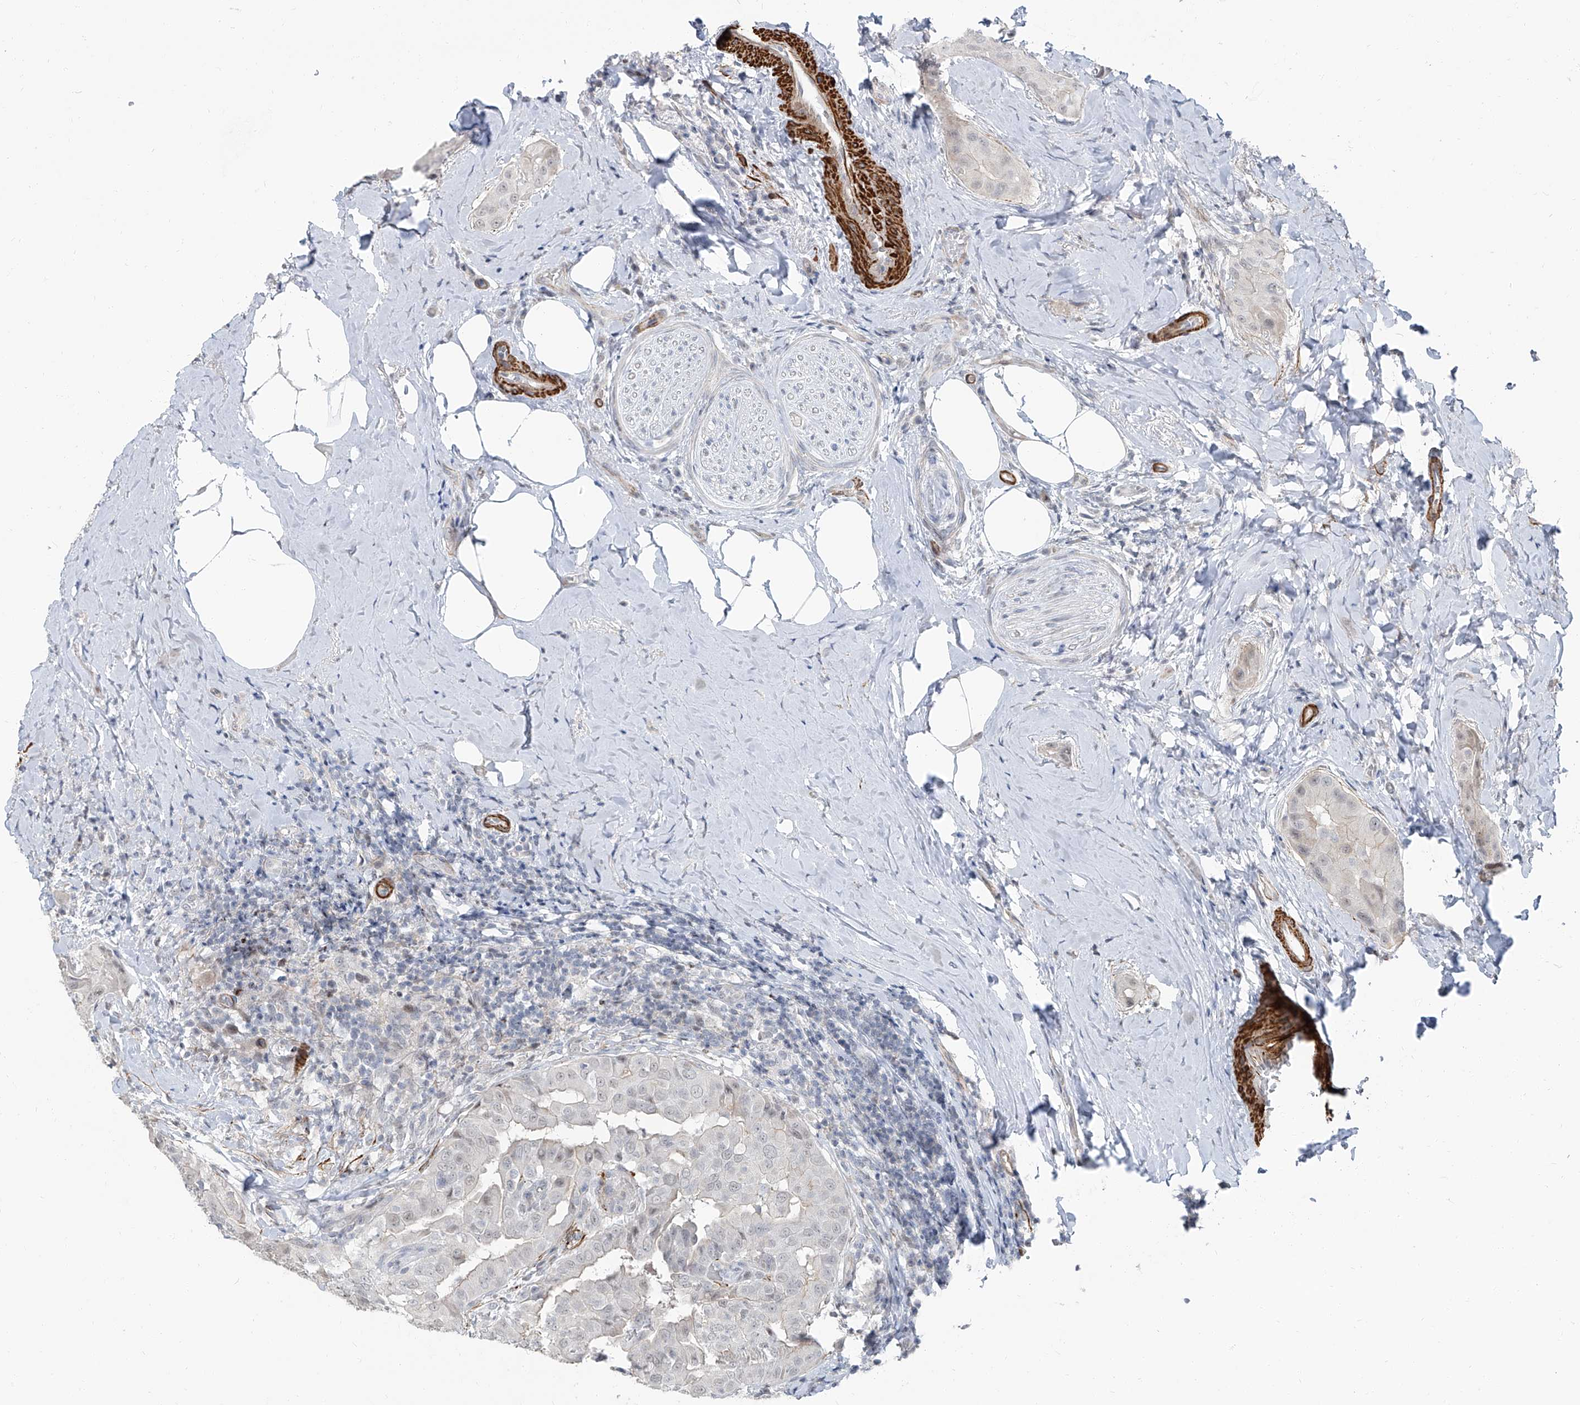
{"staining": {"intensity": "negative", "quantity": "none", "location": "none"}, "tissue": "thyroid cancer", "cell_type": "Tumor cells", "image_type": "cancer", "snomed": [{"axis": "morphology", "description": "Papillary adenocarcinoma, NOS"}, {"axis": "topography", "description": "Thyroid gland"}], "caption": "This is an immunohistochemistry (IHC) histopathology image of human thyroid papillary adenocarcinoma. There is no positivity in tumor cells.", "gene": "TXLNB", "patient": {"sex": "male", "age": 33}}